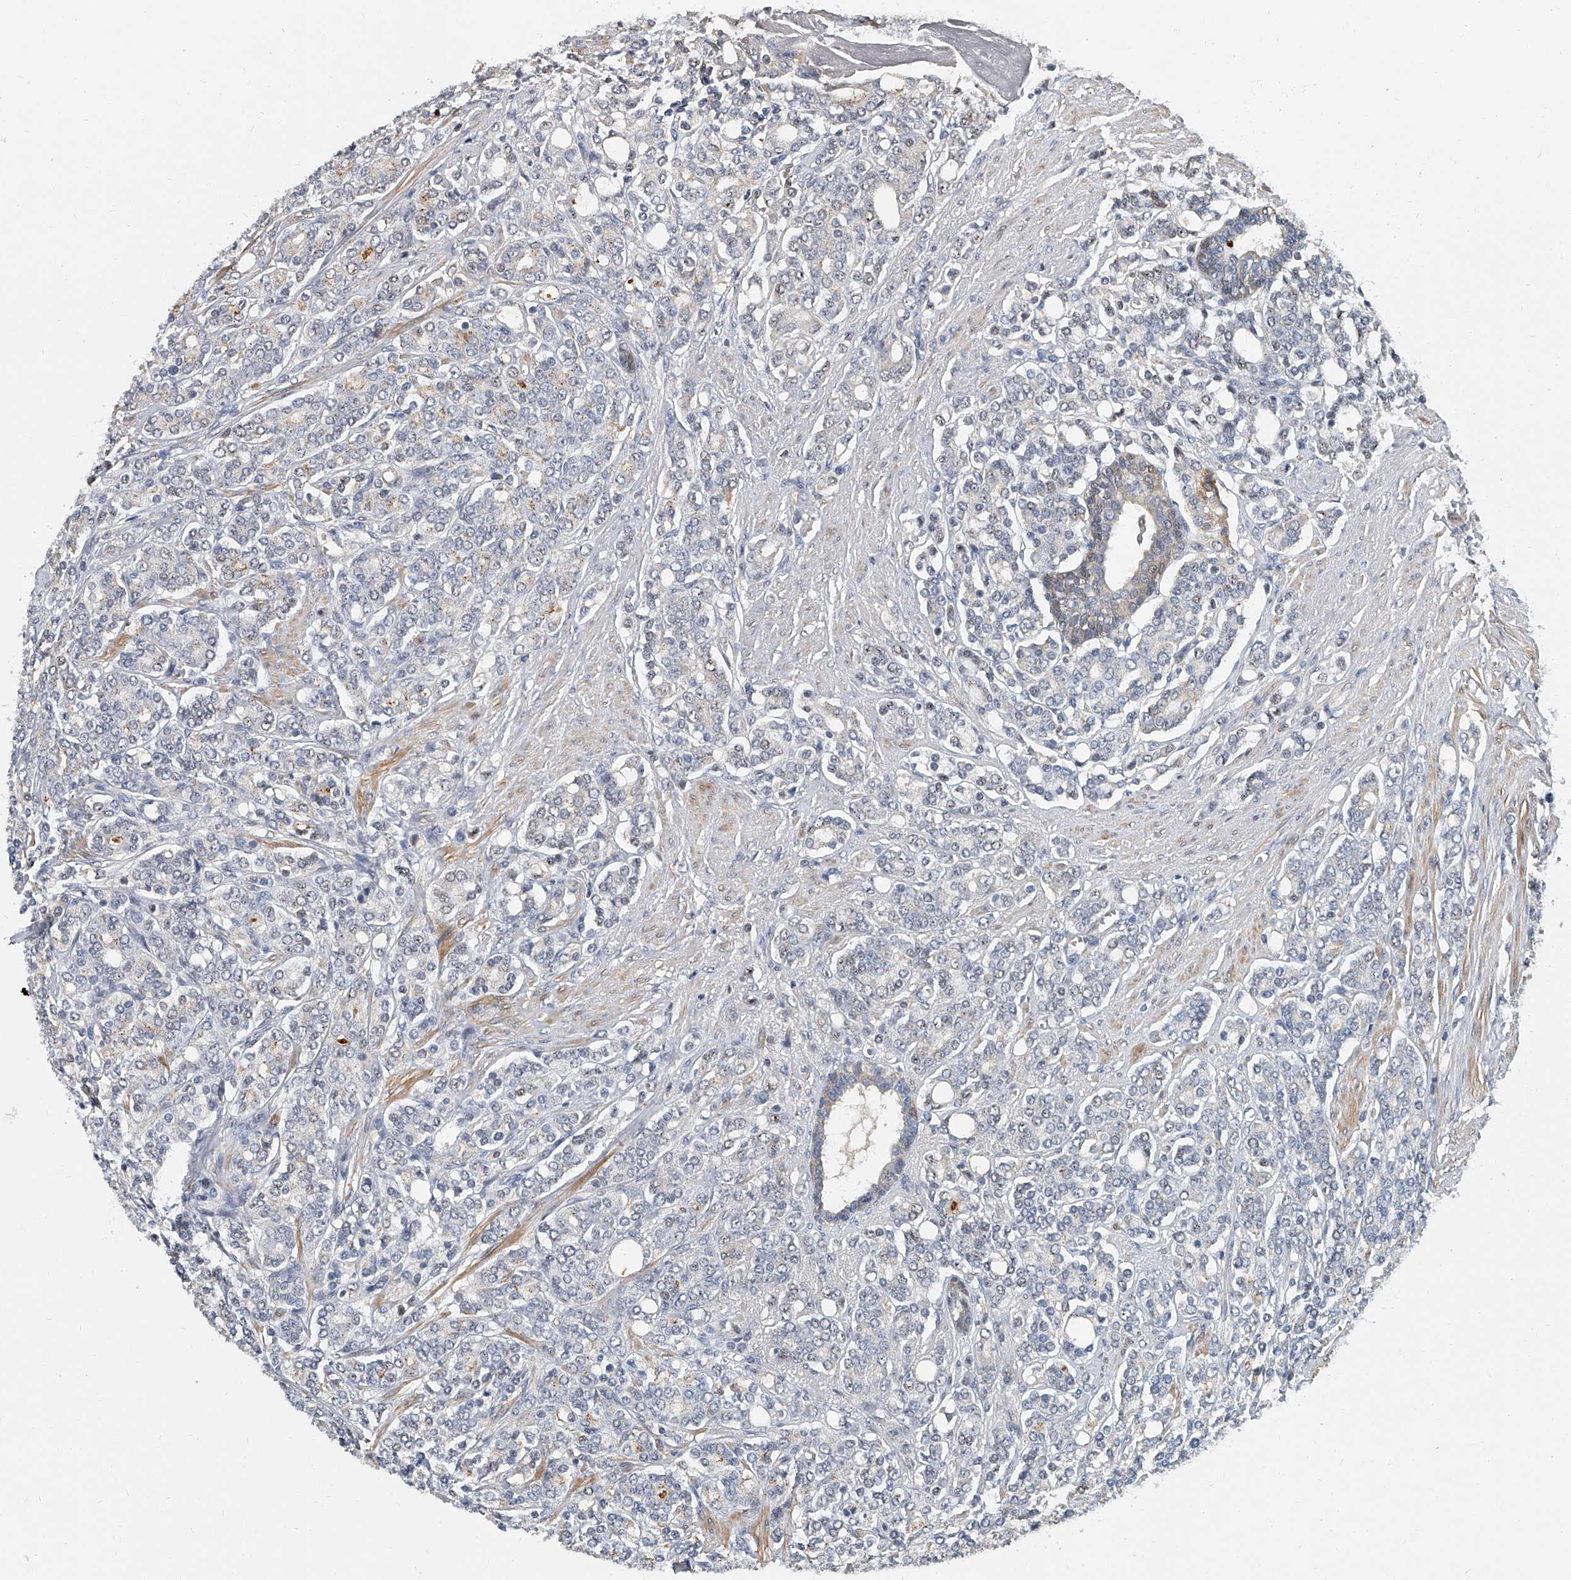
{"staining": {"intensity": "negative", "quantity": "none", "location": "none"}, "tissue": "prostate cancer", "cell_type": "Tumor cells", "image_type": "cancer", "snomed": [{"axis": "morphology", "description": "Adenocarcinoma, High grade"}, {"axis": "topography", "description": "Prostate"}], "caption": "Immunohistochemistry (IHC) of human prostate cancer reveals no staining in tumor cells.", "gene": "CD200", "patient": {"sex": "male", "age": 62}}